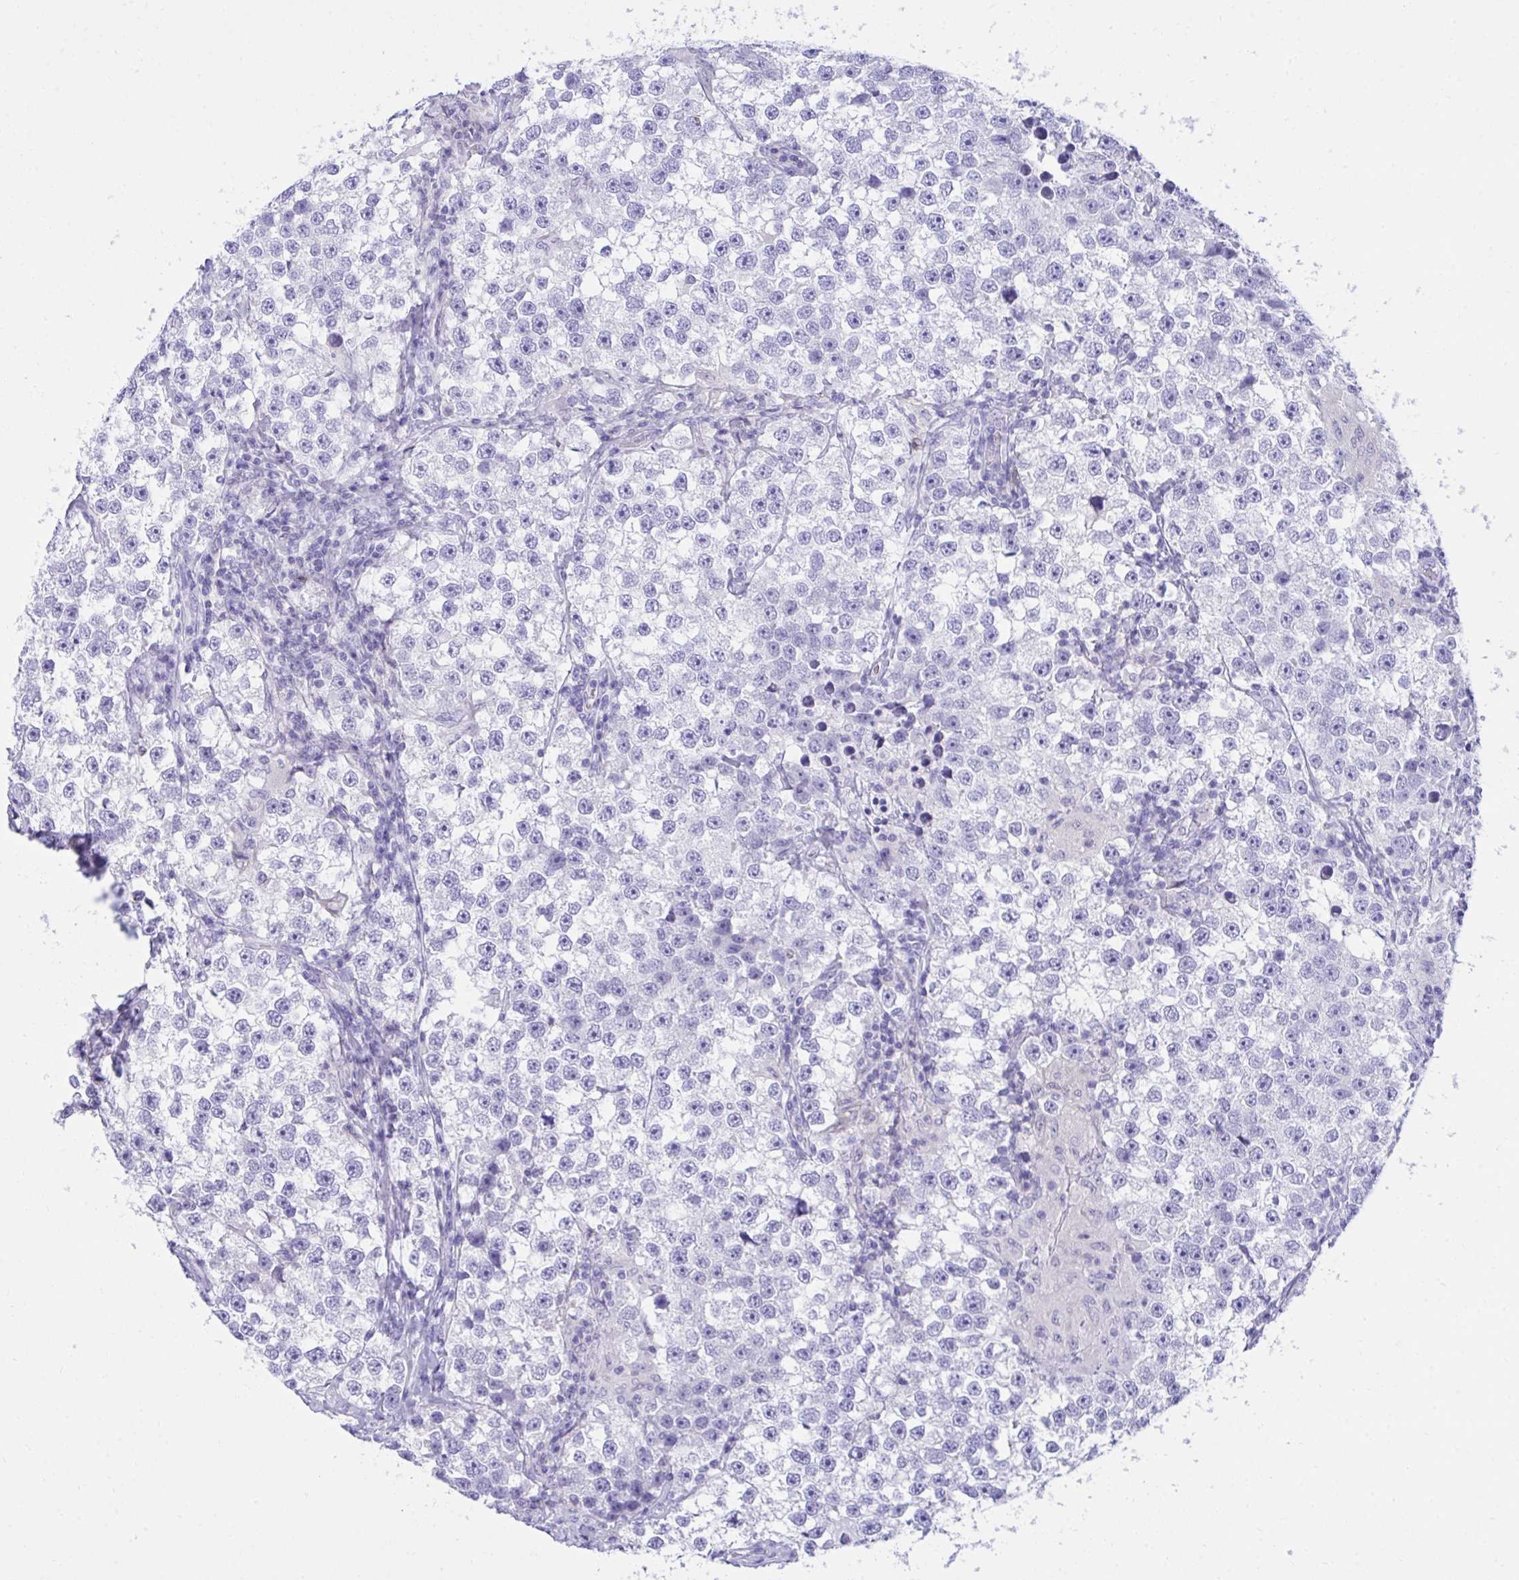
{"staining": {"intensity": "negative", "quantity": "none", "location": "none"}, "tissue": "testis cancer", "cell_type": "Tumor cells", "image_type": "cancer", "snomed": [{"axis": "morphology", "description": "Seminoma, NOS"}, {"axis": "topography", "description": "Testis"}], "caption": "DAB (3,3'-diaminobenzidine) immunohistochemical staining of human testis seminoma reveals no significant staining in tumor cells.", "gene": "PGM2L1", "patient": {"sex": "male", "age": 46}}